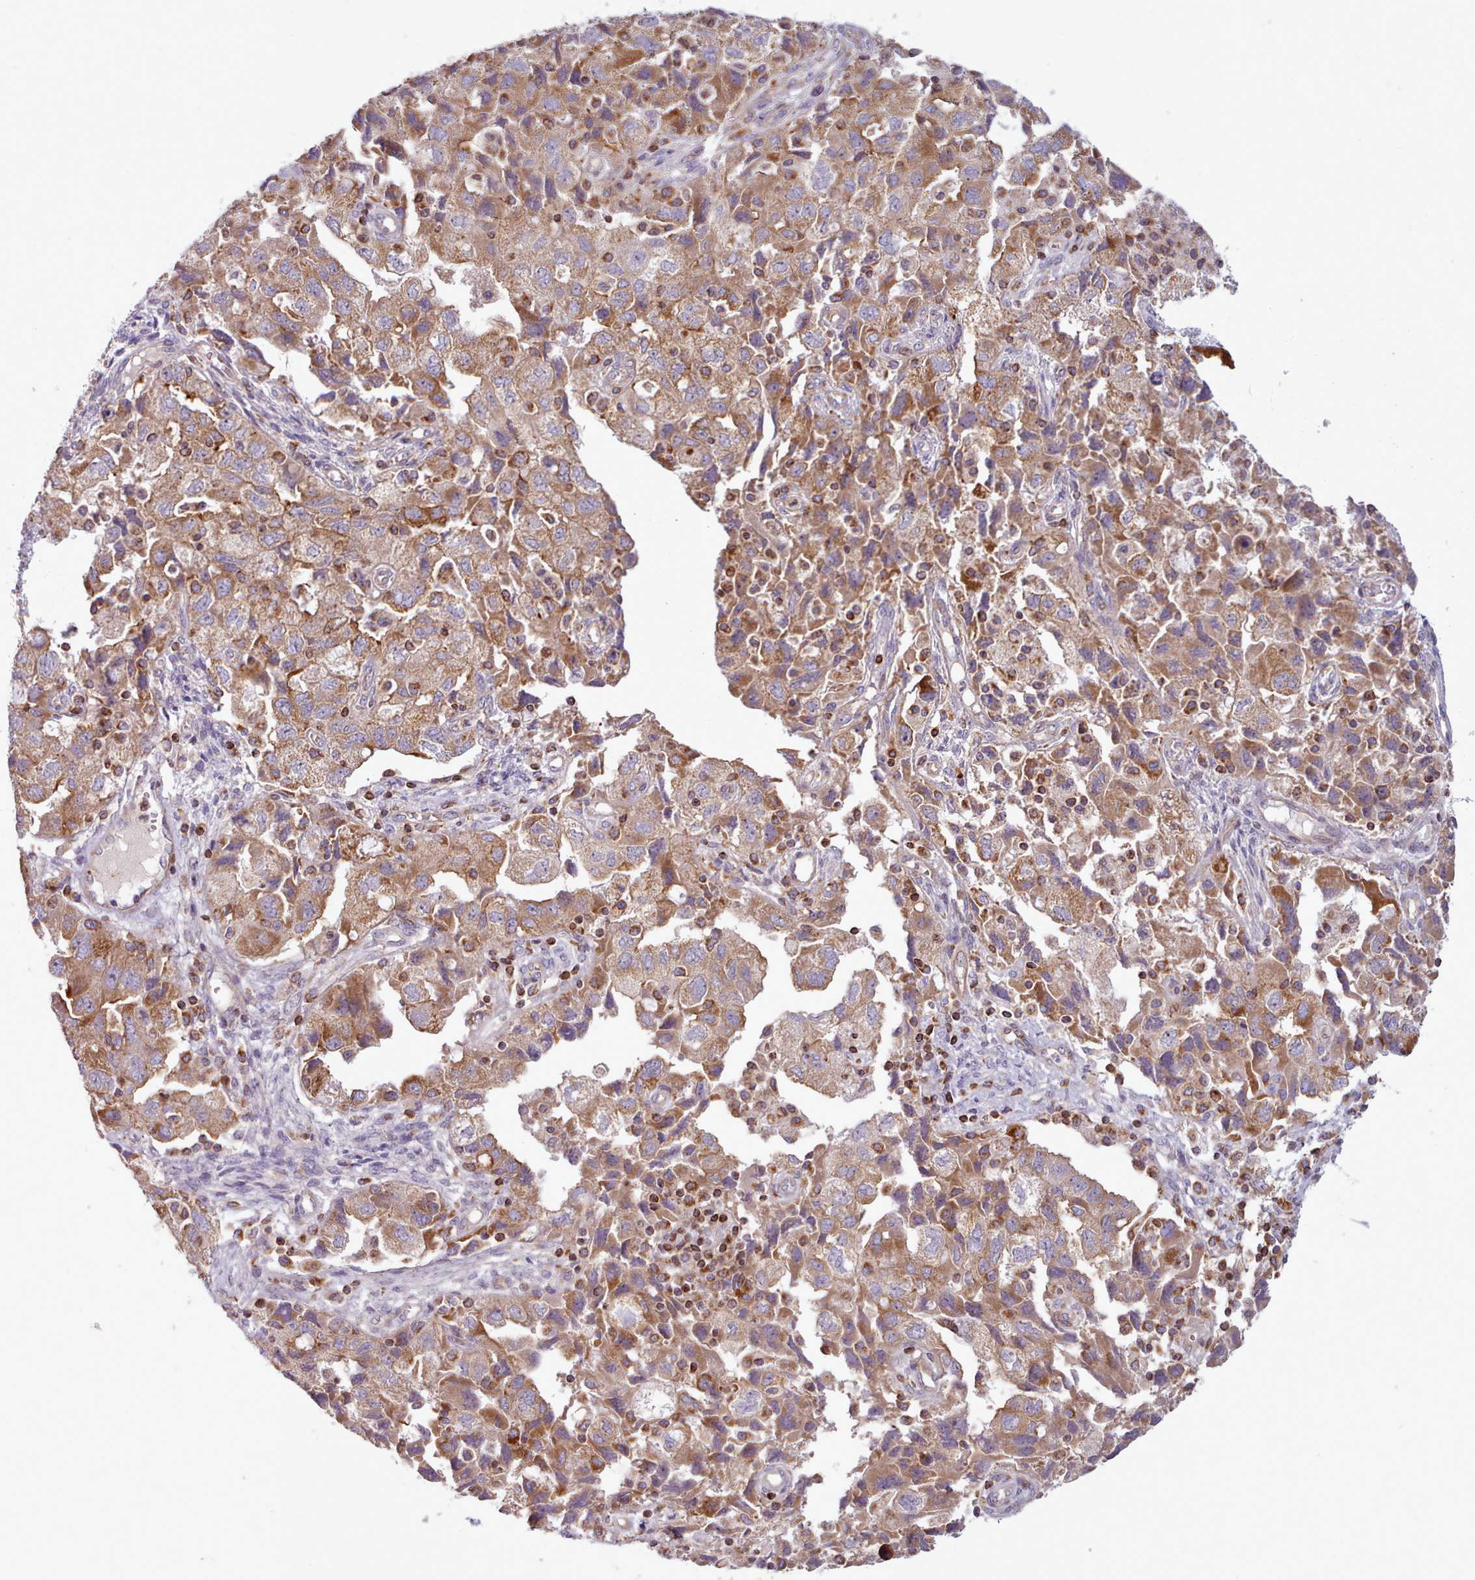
{"staining": {"intensity": "moderate", "quantity": ">75%", "location": "cytoplasmic/membranous"}, "tissue": "ovarian cancer", "cell_type": "Tumor cells", "image_type": "cancer", "snomed": [{"axis": "morphology", "description": "Carcinoma, NOS"}, {"axis": "morphology", "description": "Cystadenocarcinoma, serous, NOS"}, {"axis": "topography", "description": "Ovary"}], "caption": "Ovarian carcinoma was stained to show a protein in brown. There is medium levels of moderate cytoplasmic/membranous staining in approximately >75% of tumor cells. (Stains: DAB (3,3'-diaminobenzidine) in brown, nuclei in blue, Microscopy: brightfield microscopy at high magnification).", "gene": "CRYBG1", "patient": {"sex": "female", "age": 69}}